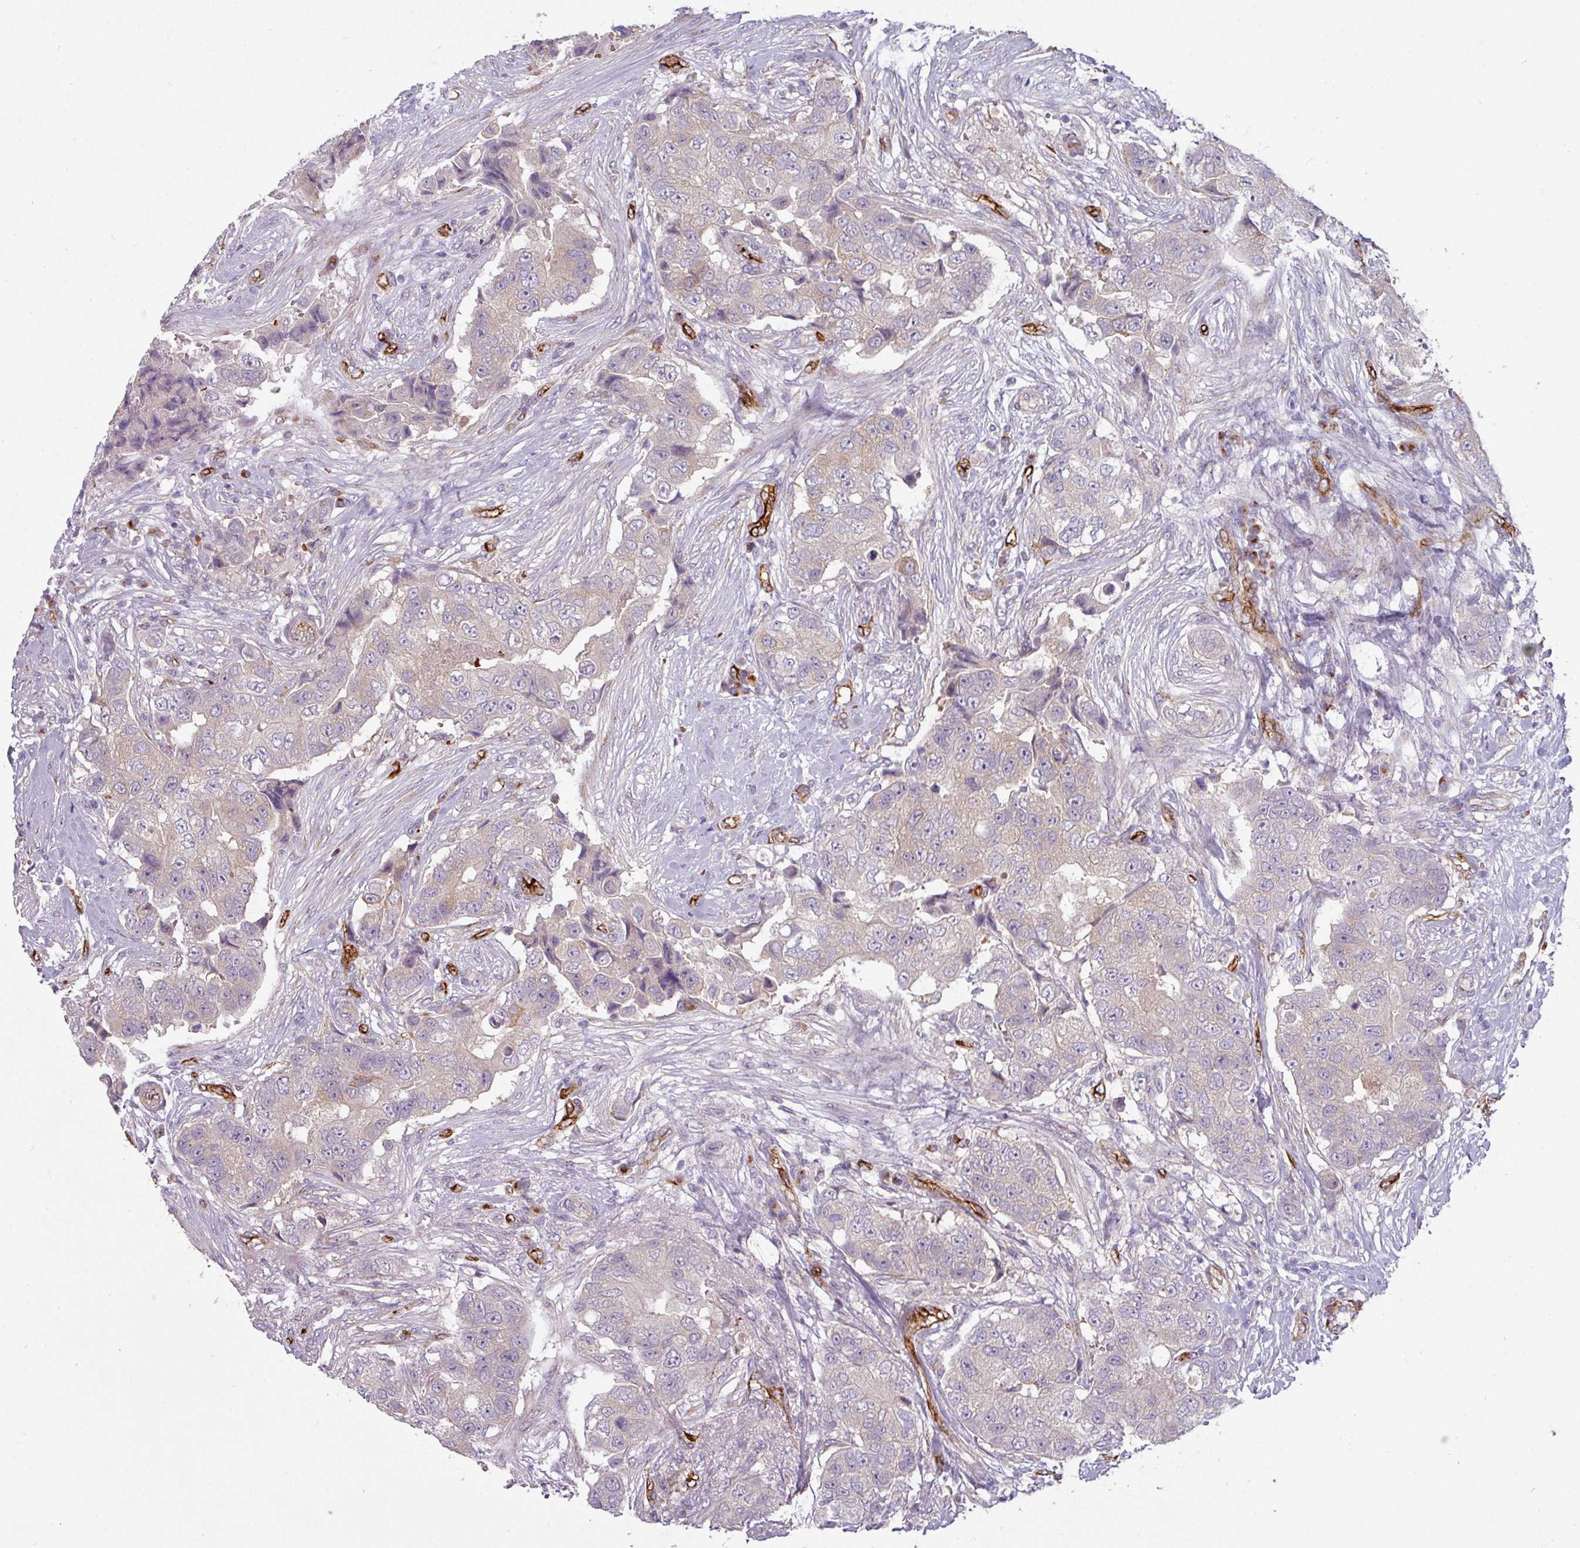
{"staining": {"intensity": "negative", "quantity": "none", "location": "none"}, "tissue": "breast cancer", "cell_type": "Tumor cells", "image_type": "cancer", "snomed": [{"axis": "morphology", "description": "Normal tissue, NOS"}, {"axis": "morphology", "description": "Duct carcinoma"}, {"axis": "topography", "description": "Breast"}], "caption": "Human infiltrating ductal carcinoma (breast) stained for a protein using immunohistochemistry (IHC) displays no positivity in tumor cells.", "gene": "PRODH2", "patient": {"sex": "female", "age": 62}}